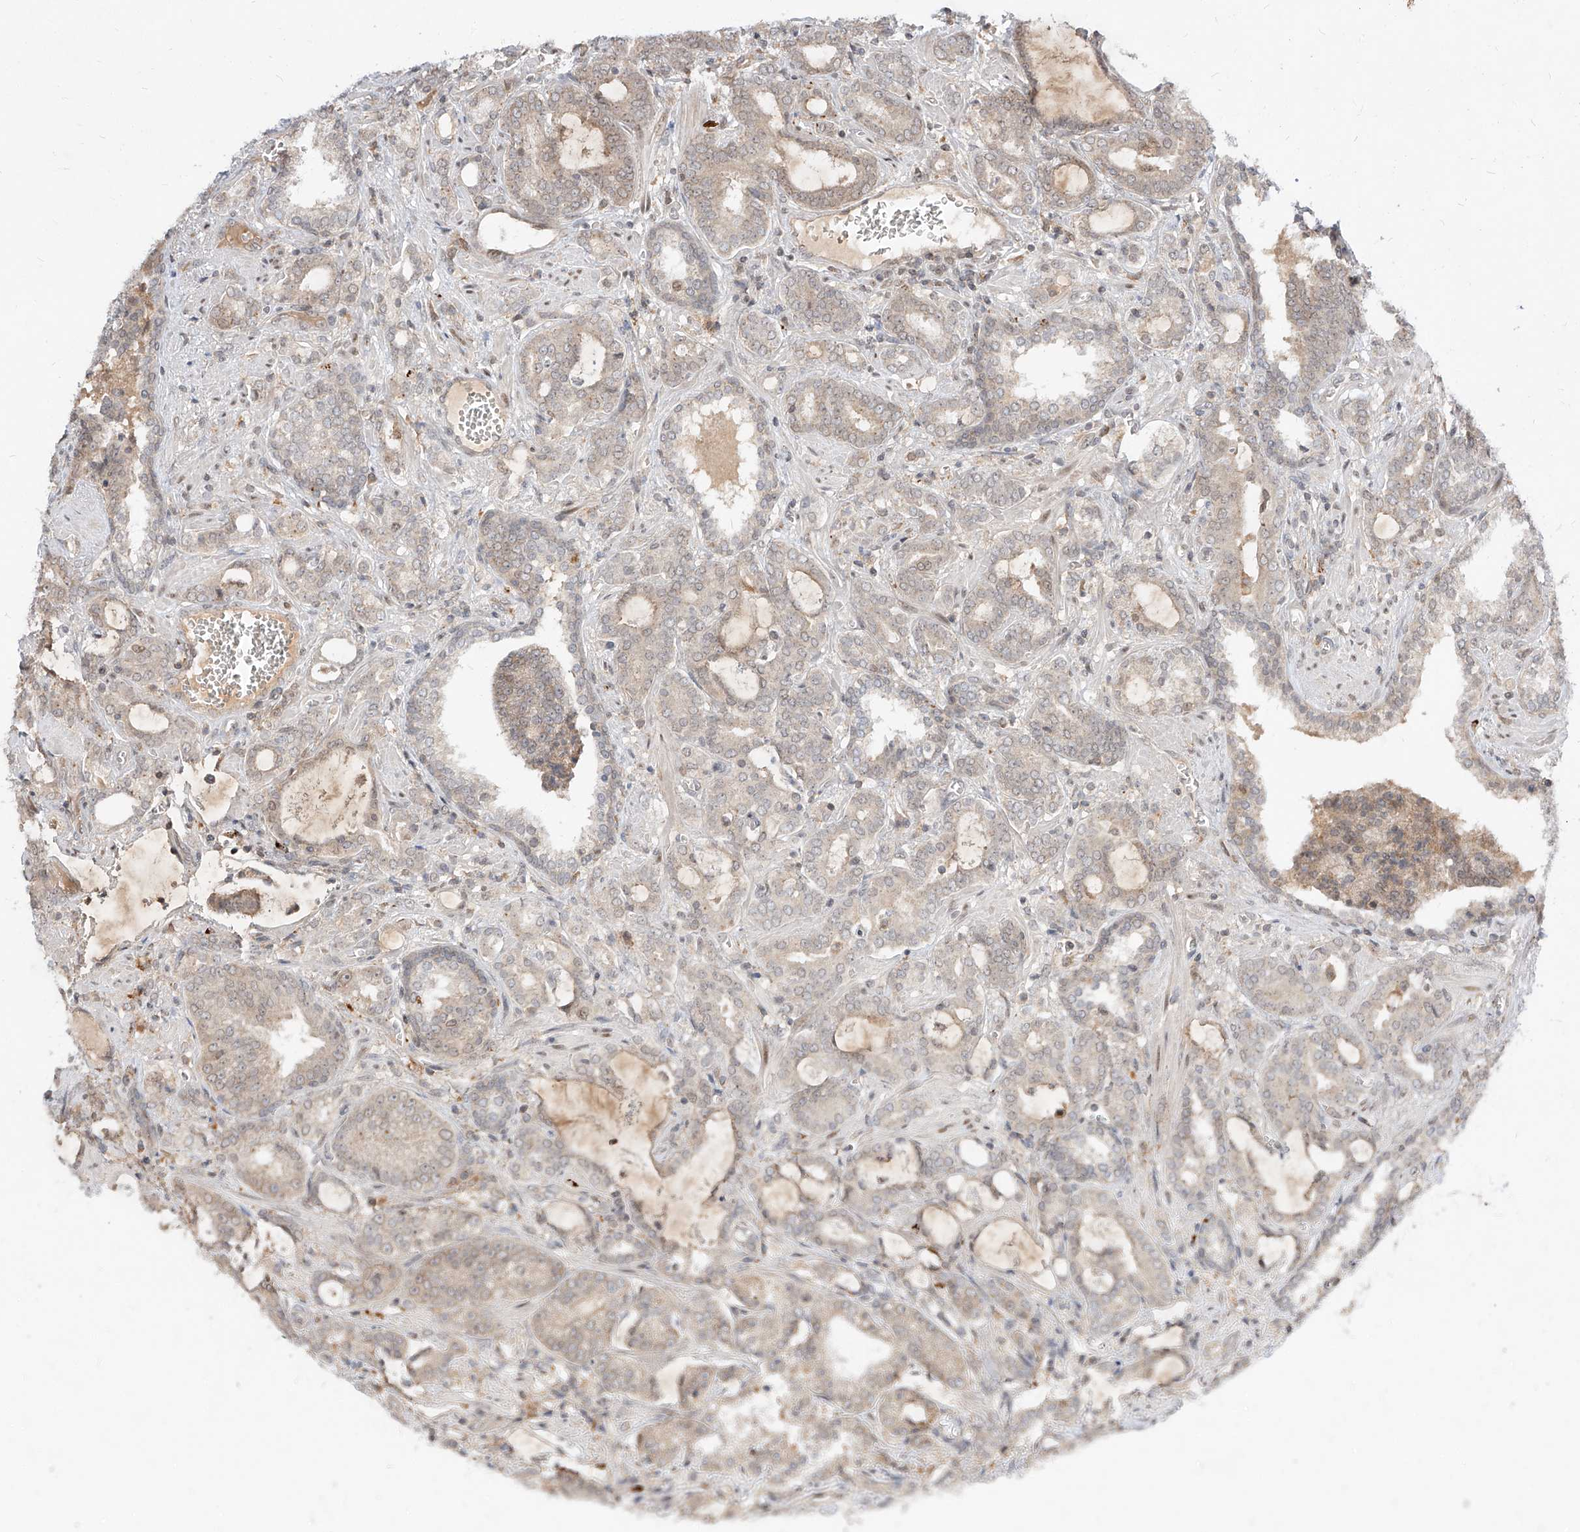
{"staining": {"intensity": "weak", "quantity": "25%-75%", "location": "cytoplasmic/membranous"}, "tissue": "prostate cancer", "cell_type": "Tumor cells", "image_type": "cancer", "snomed": [{"axis": "morphology", "description": "Adenocarcinoma, High grade"}, {"axis": "topography", "description": "Prostate and seminal vesicle, NOS"}], "caption": "A photomicrograph showing weak cytoplasmic/membranous staining in about 25%-75% of tumor cells in prostate high-grade adenocarcinoma, as visualized by brown immunohistochemical staining.", "gene": "DIRAS3", "patient": {"sex": "male", "age": 67}}